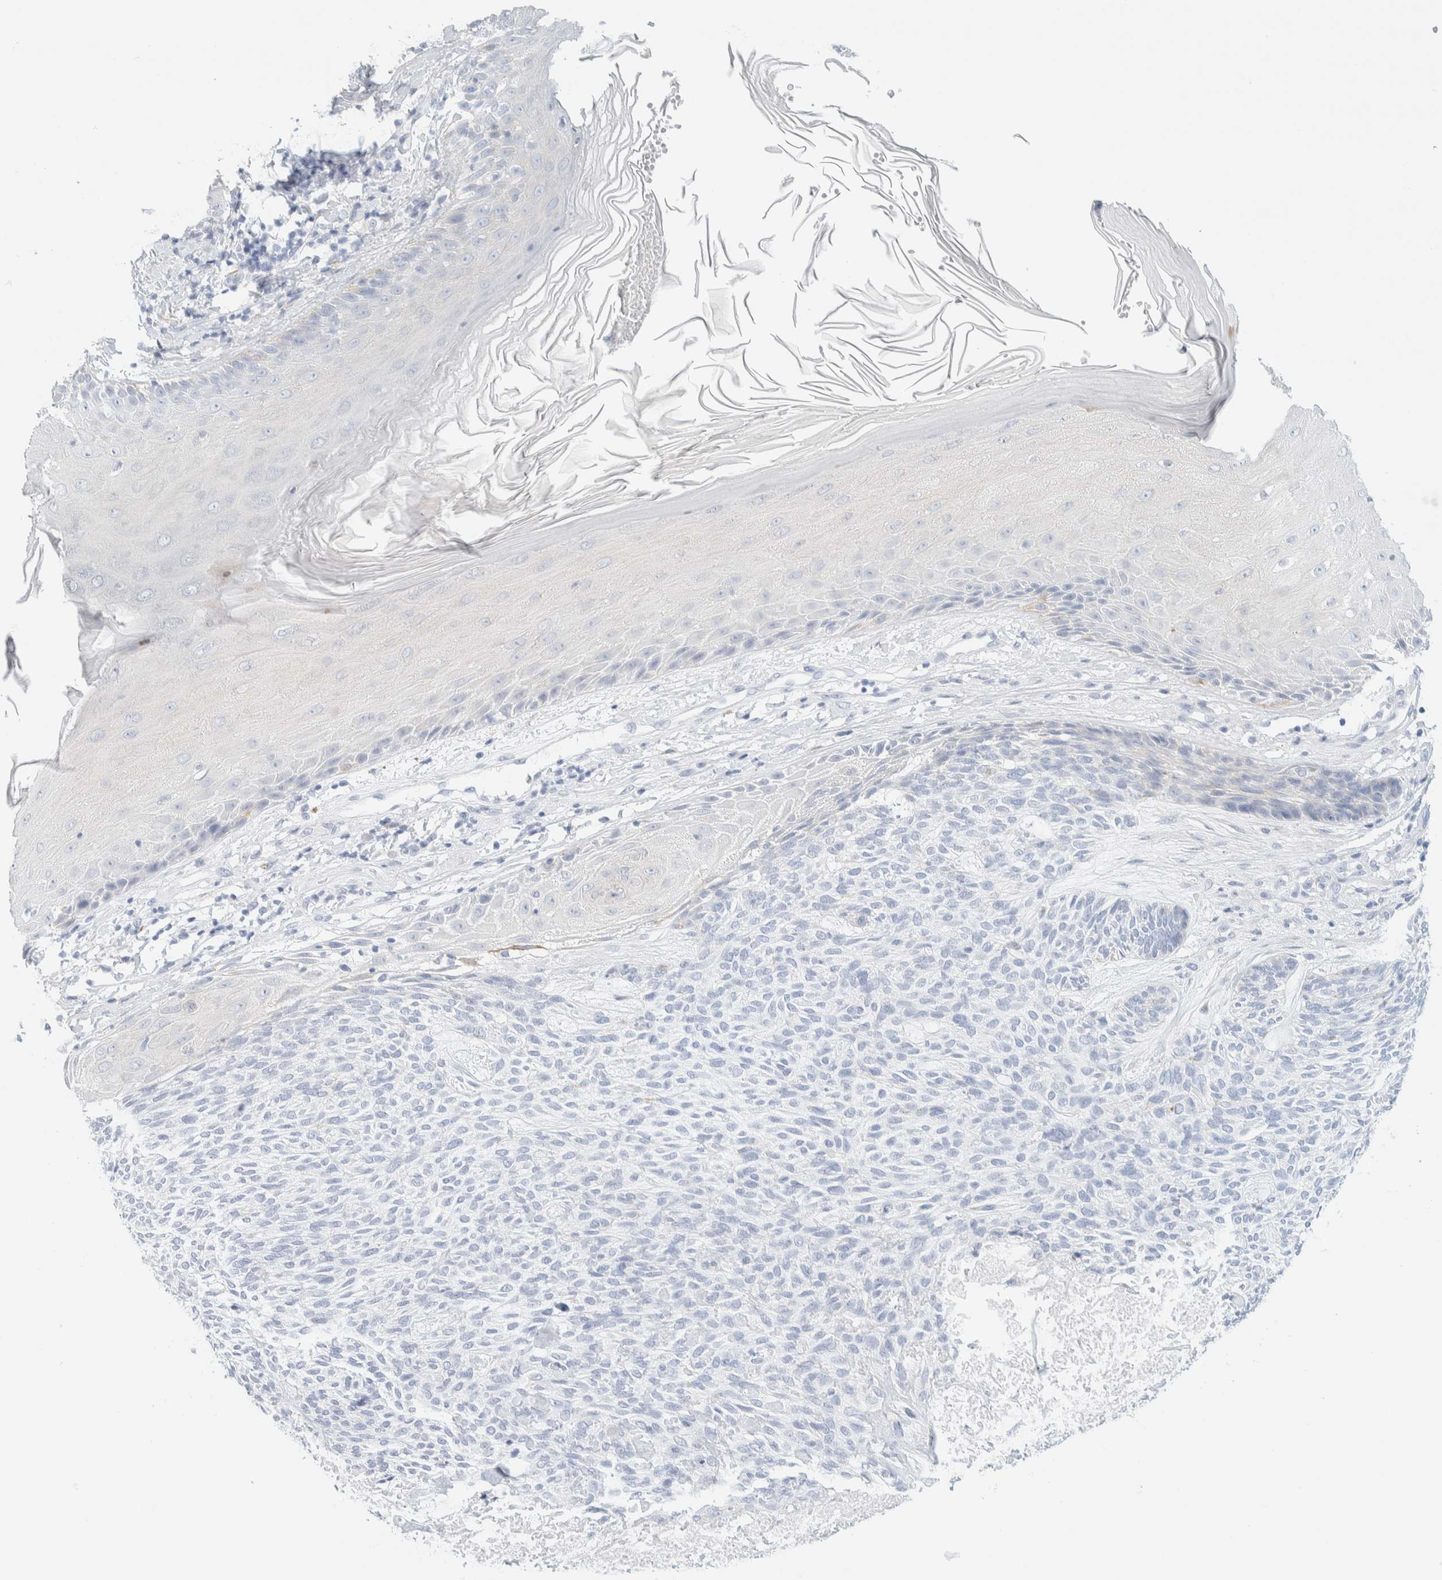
{"staining": {"intensity": "negative", "quantity": "none", "location": "none"}, "tissue": "skin cancer", "cell_type": "Tumor cells", "image_type": "cancer", "snomed": [{"axis": "morphology", "description": "Basal cell carcinoma"}, {"axis": "topography", "description": "Skin"}], "caption": "Basal cell carcinoma (skin) was stained to show a protein in brown. There is no significant expression in tumor cells.", "gene": "ATCAY", "patient": {"sex": "male", "age": 55}}